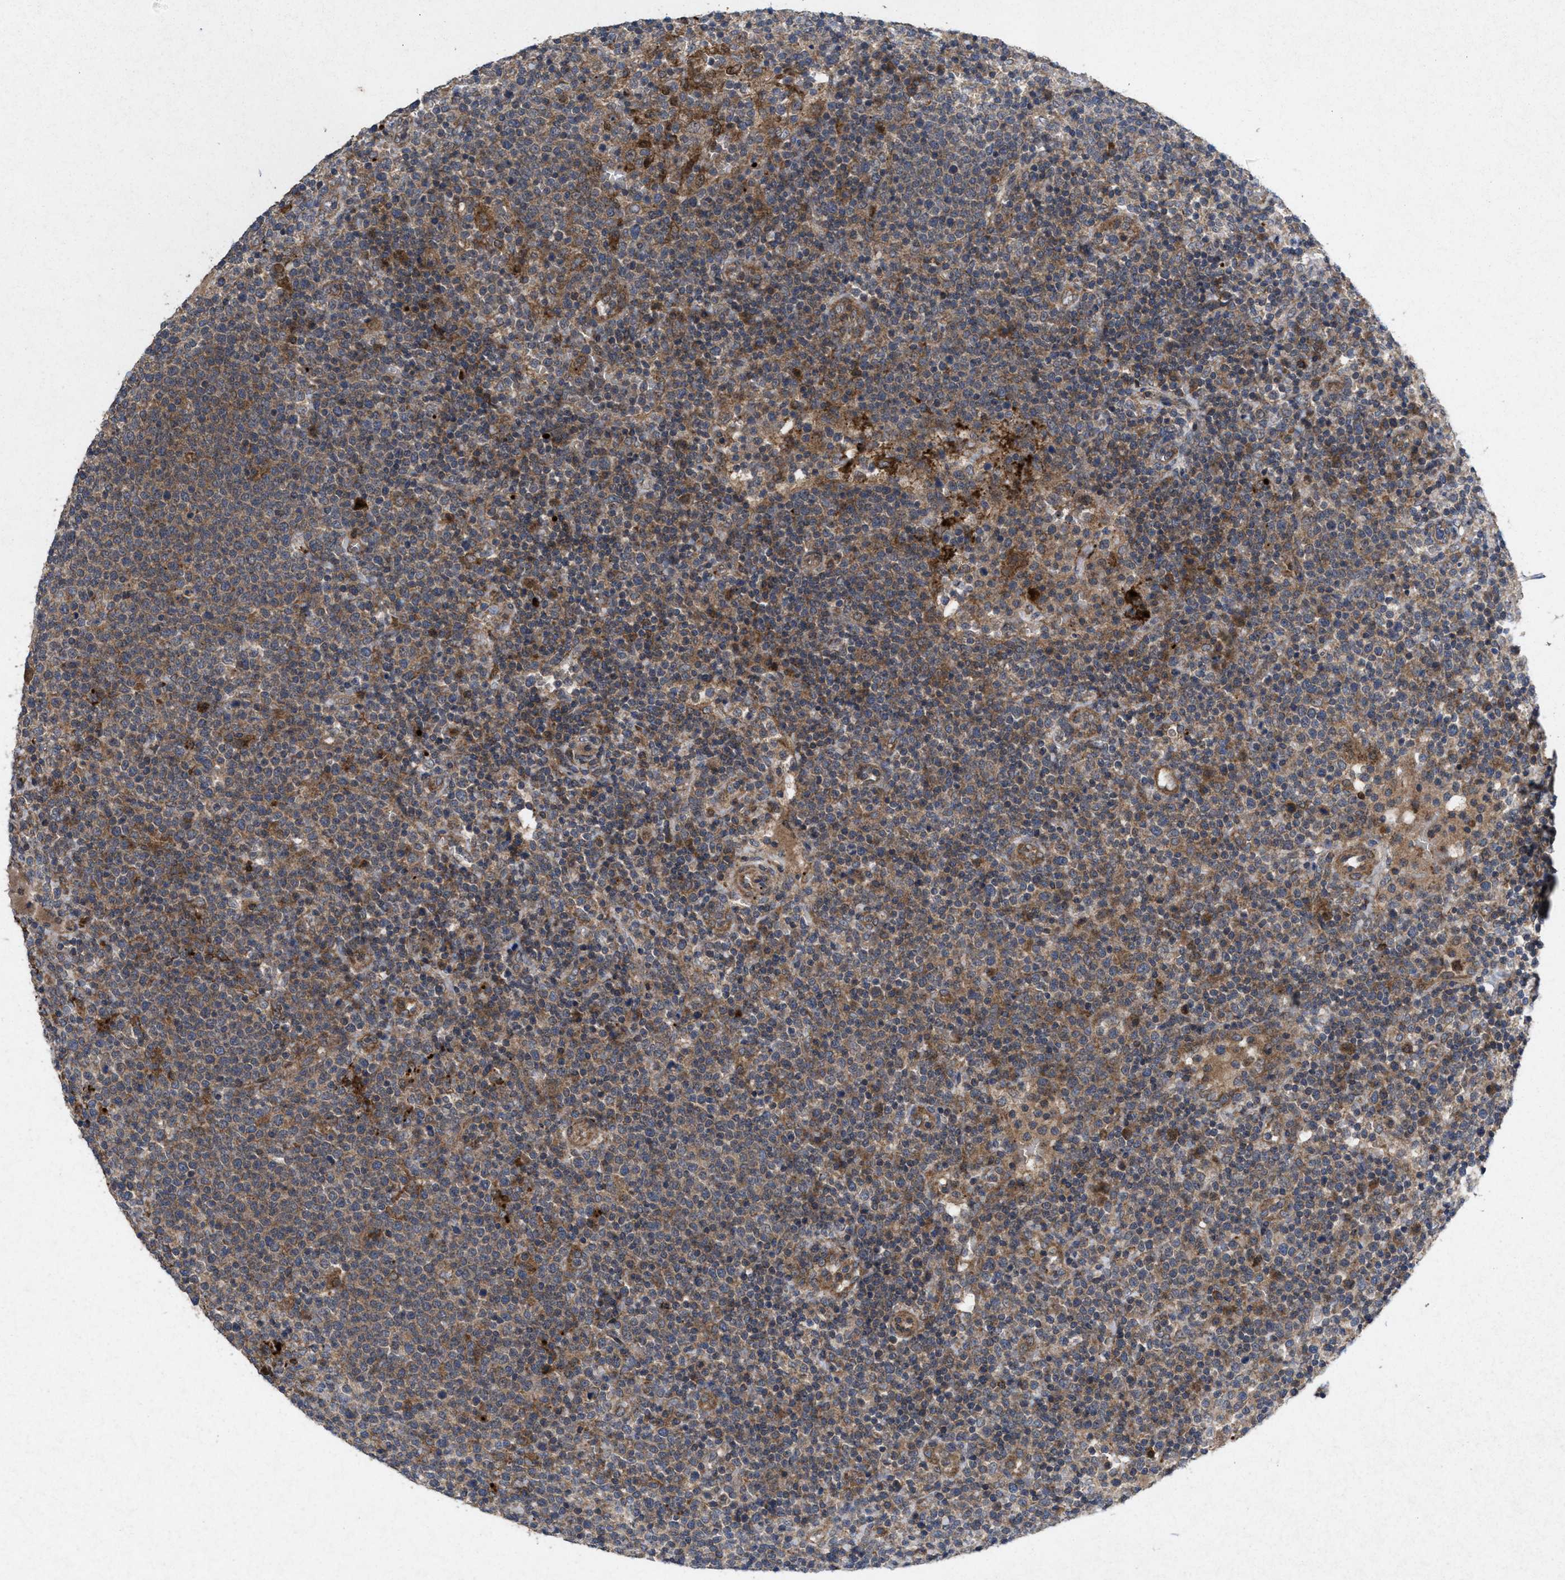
{"staining": {"intensity": "weak", "quantity": ">75%", "location": "cytoplasmic/membranous"}, "tissue": "lymphoma", "cell_type": "Tumor cells", "image_type": "cancer", "snomed": [{"axis": "morphology", "description": "Malignant lymphoma, non-Hodgkin's type, High grade"}, {"axis": "topography", "description": "Lymph node"}], "caption": "Immunohistochemistry (IHC) (DAB (3,3'-diaminobenzidine)) staining of lymphoma exhibits weak cytoplasmic/membranous protein staining in approximately >75% of tumor cells. (DAB (3,3'-diaminobenzidine) = brown stain, brightfield microscopy at high magnification).", "gene": "MSI2", "patient": {"sex": "male", "age": 61}}